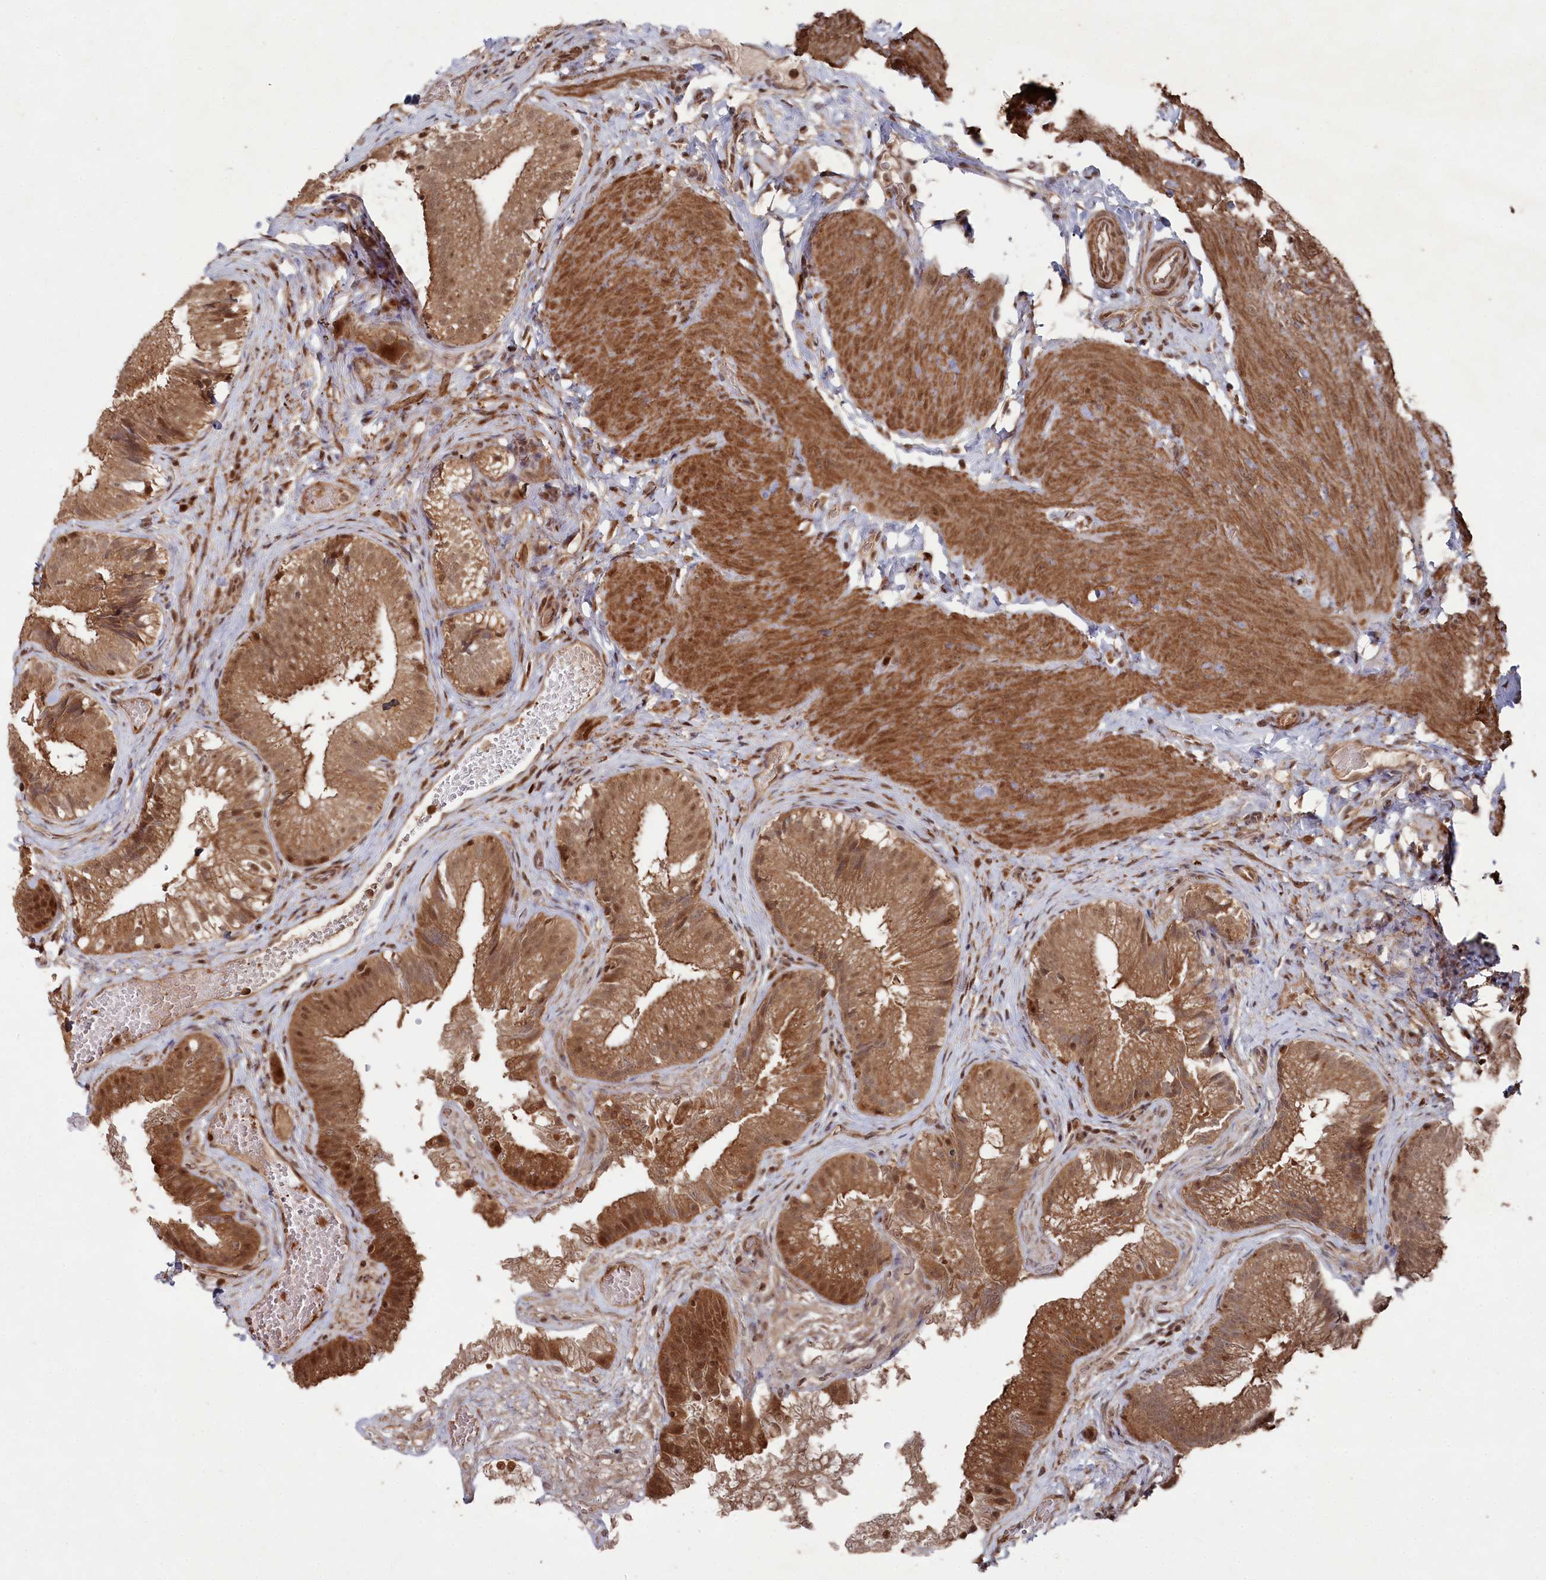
{"staining": {"intensity": "moderate", "quantity": ">75%", "location": "cytoplasmic/membranous,nuclear"}, "tissue": "gallbladder", "cell_type": "Glandular cells", "image_type": "normal", "snomed": [{"axis": "morphology", "description": "Normal tissue, NOS"}, {"axis": "topography", "description": "Gallbladder"}], "caption": "Normal gallbladder exhibits moderate cytoplasmic/membranous,nuclear expression in approximately >75% of glandular cells, visualized by immunohistochemistry. (DAB (3,3'-diaminobenzidine) IHC with brightfield microscopy, high magnification).", "gene": "BORCS7", "patient": {"sex": "female", "age": 30}}